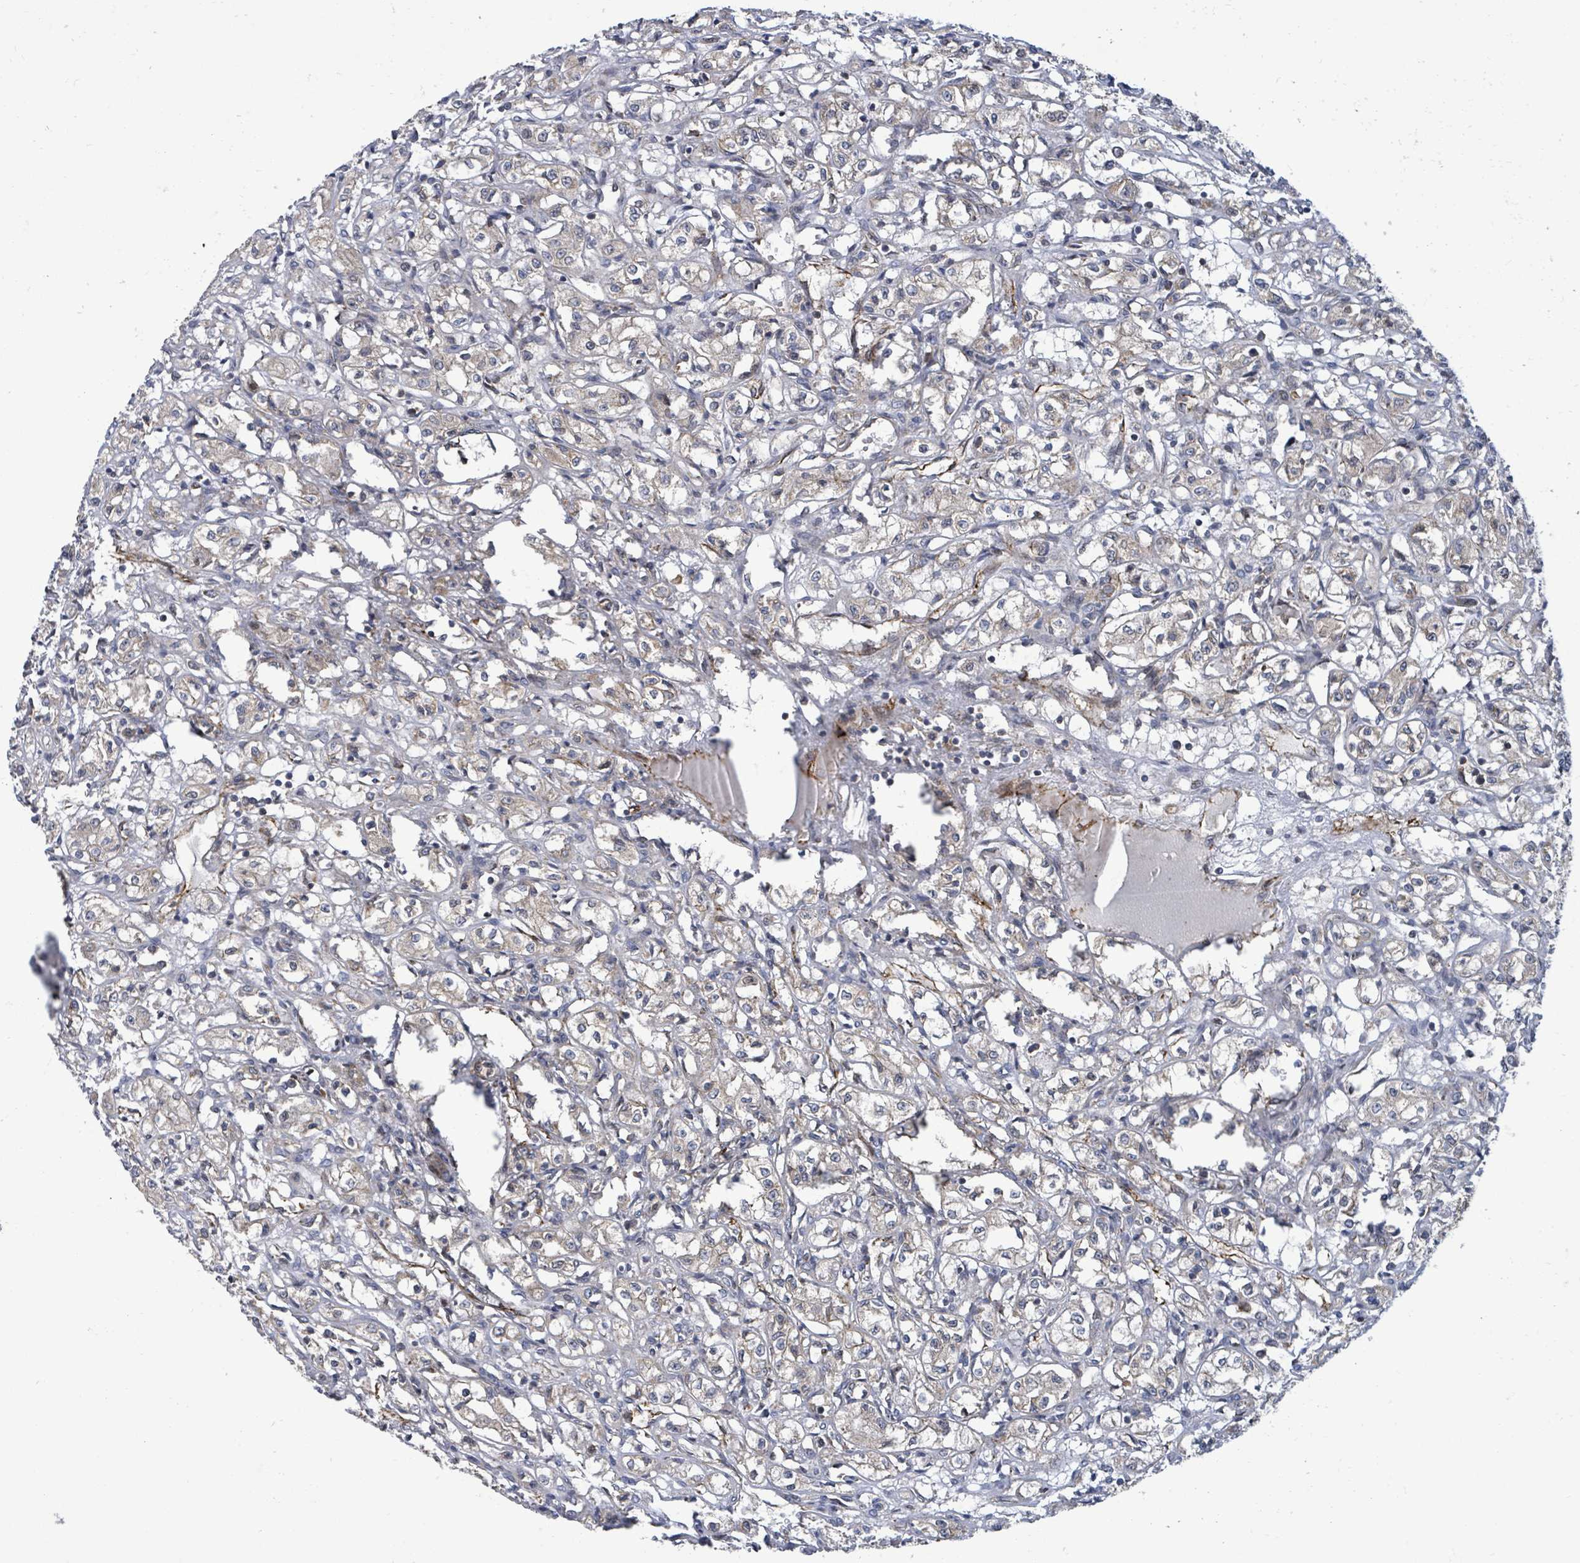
{"staining": {"intensity": "weak", "quantity": "<25%", "location": "cytoplasmic/membranous"}, "tissue": "renal cancer", "cell_type": "Tumor cells", "image_type": "cancer", "snomed": [{"axis": "morphology", "description": "Adenocarcinoma, NOS"}, {"axis": "topography", "description": "Kidney"}], "caption": "Tumor cells are negative for protein expression in human renal cancer (adenocarcinoma).", "gene": "NOMO1", "patient": {"sex": "male", "age": 56}}